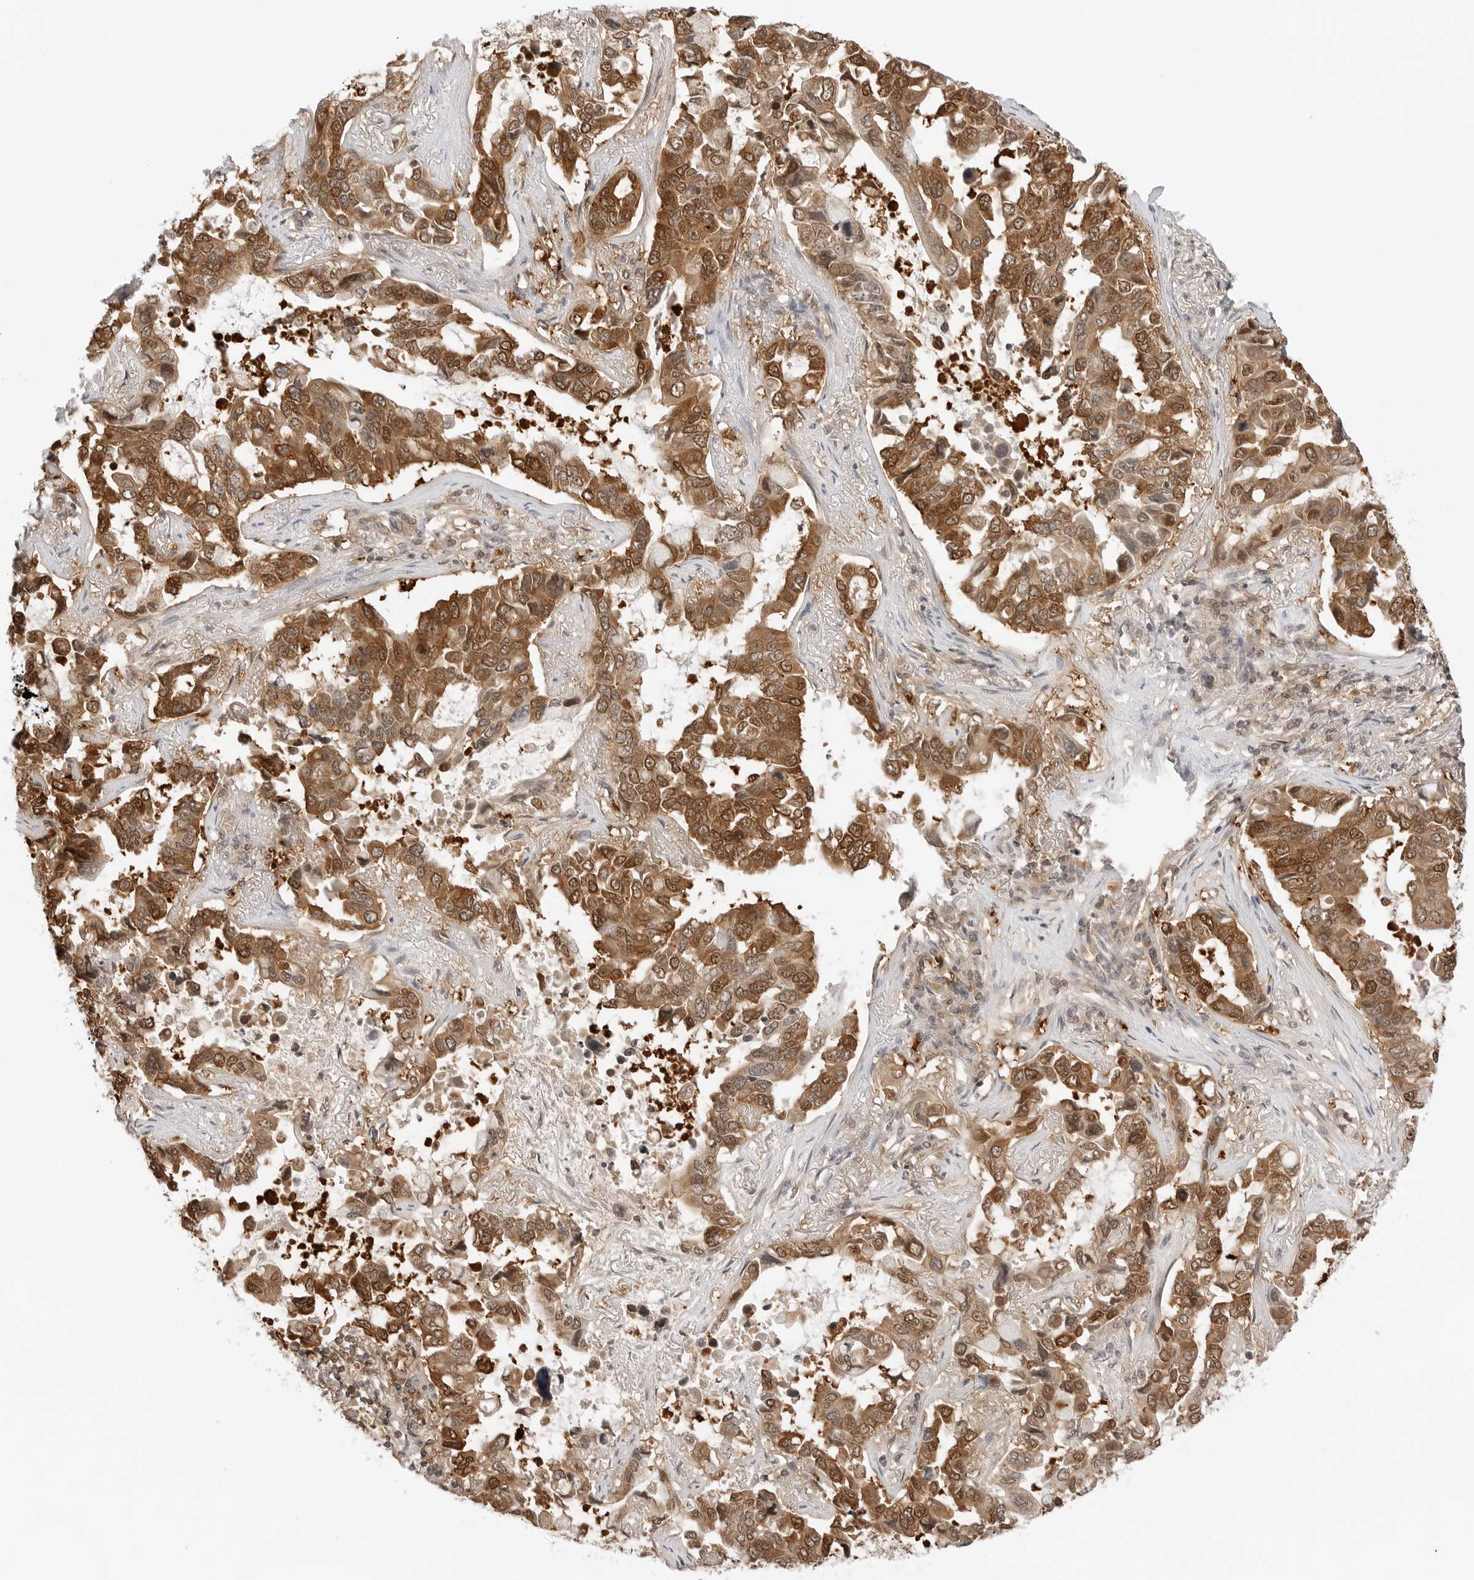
{"staining": {"intensity": "strong", "quantity": ">75%", "location": "cytoplasmic/membranous,nuclear"}, "tissue": "lung cancer", "cell_type": "Tumor cells", "image_type": "cancer", "snomed": [{"axis": "morphology", "description": "Squamous cell carcinoma, NOS"}, {"axis": "topography", "description": "Lung"}], "caption": "Immunohistochemical staining of human squamous cell carcinoma (lung) reveals high levels of strong cytoplasmic/membranous and nuclear protein positivity in approximately >75% of tumor cells.", "gene": "NUDC", "patient": {"sex": "male", "age": 66}}